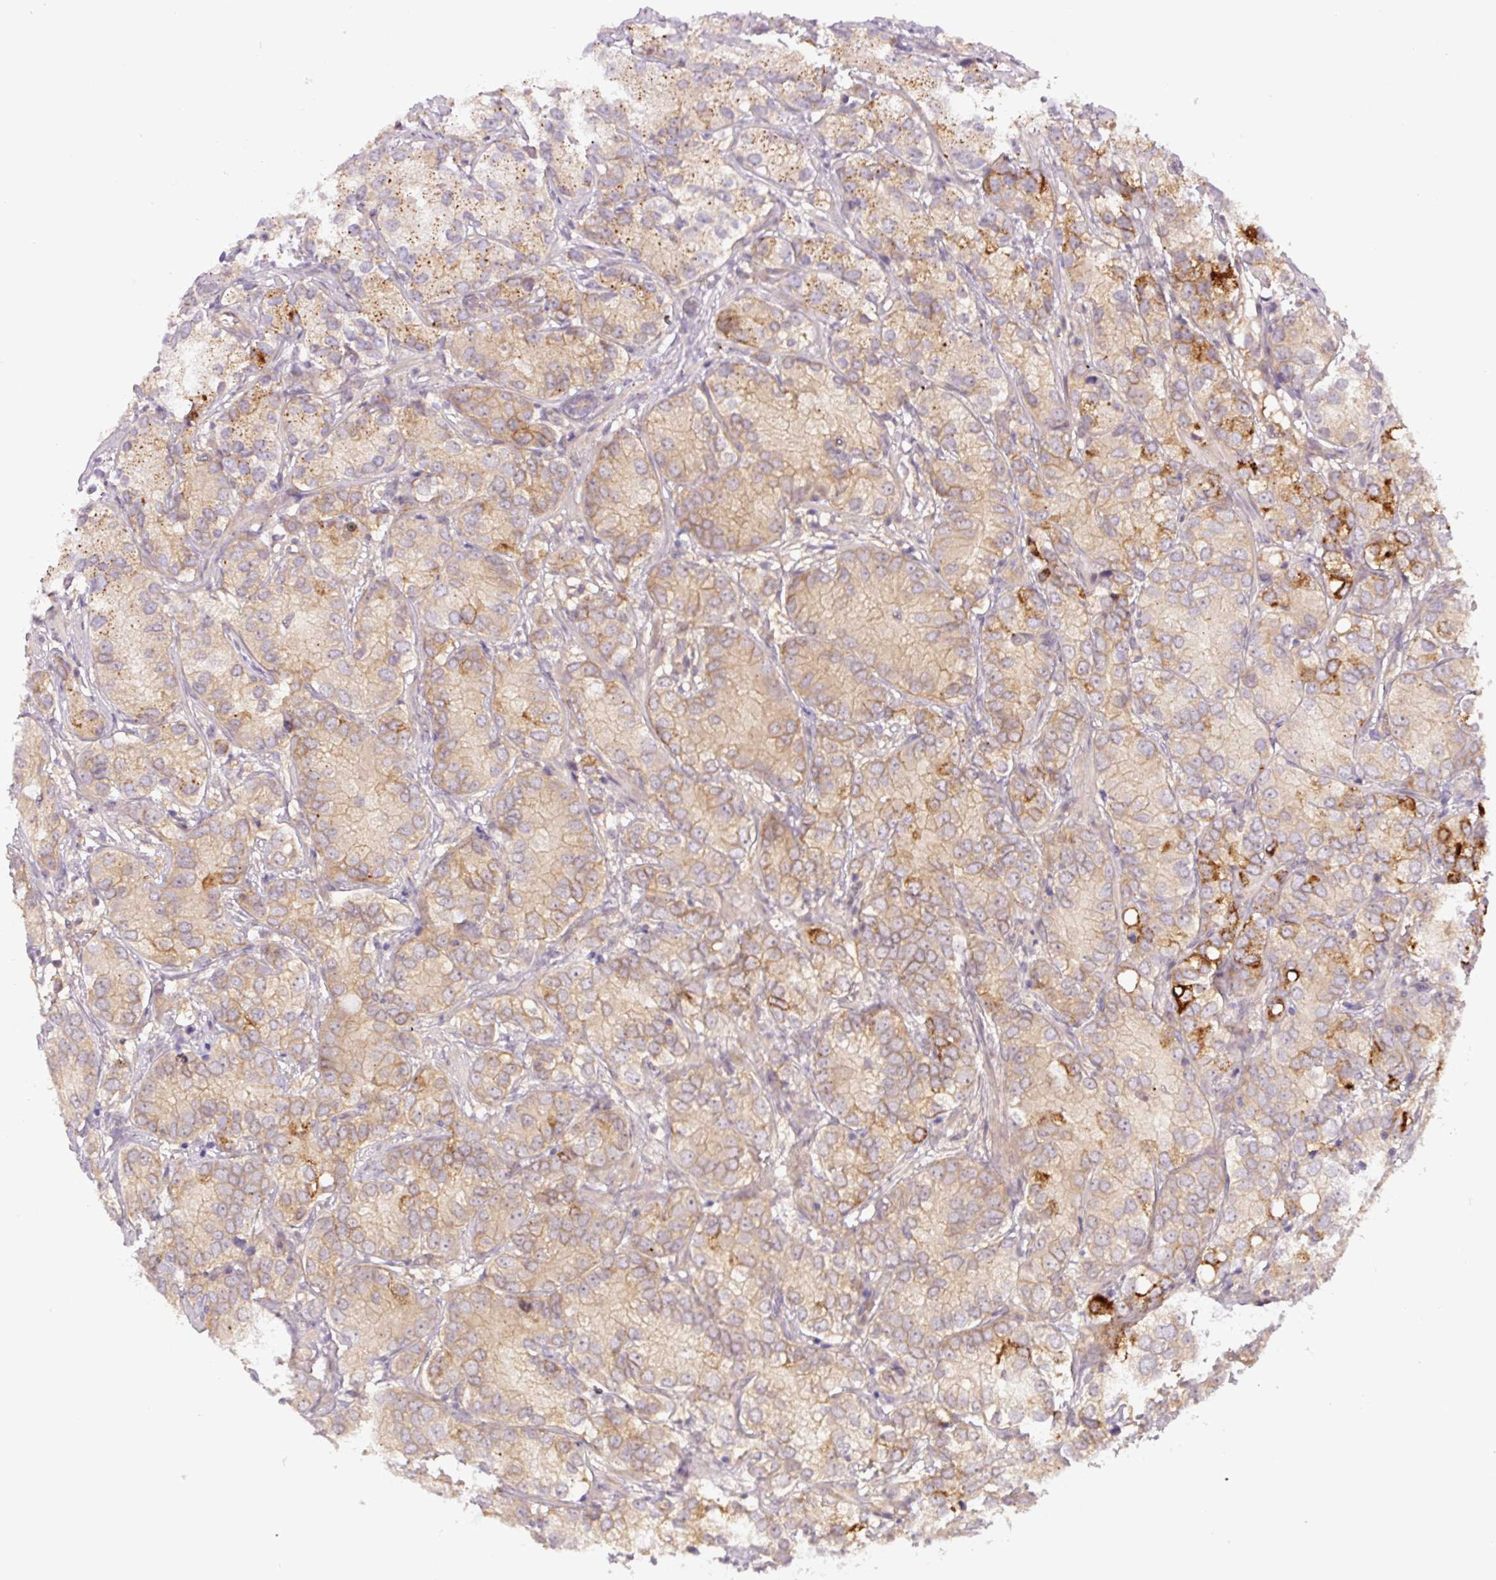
{"staining": {"intensity": "moderate", "quantity": "<25%", "location": "cytoplasmic/membranous"}, "tissue": "prostate cancer", "cell_type": "Tumor cells", "image_type": "cancer", "snomed": [{"axis": "morphology", "description": "Adenocarcinoma, High grade"}, {"axis": "topography", "description": "Prostate"}], "caption": "An immunohistochemistry micrograph of tumor tissue is shown. Protein staining in brown highlights moderate cytoplasmic/membranous positivity in prostate cancer (high-grade adenocarcinoma) within tumor cells.", "gene": "ZSWIM7", "patient": {"sex": "male", "age": 82}}